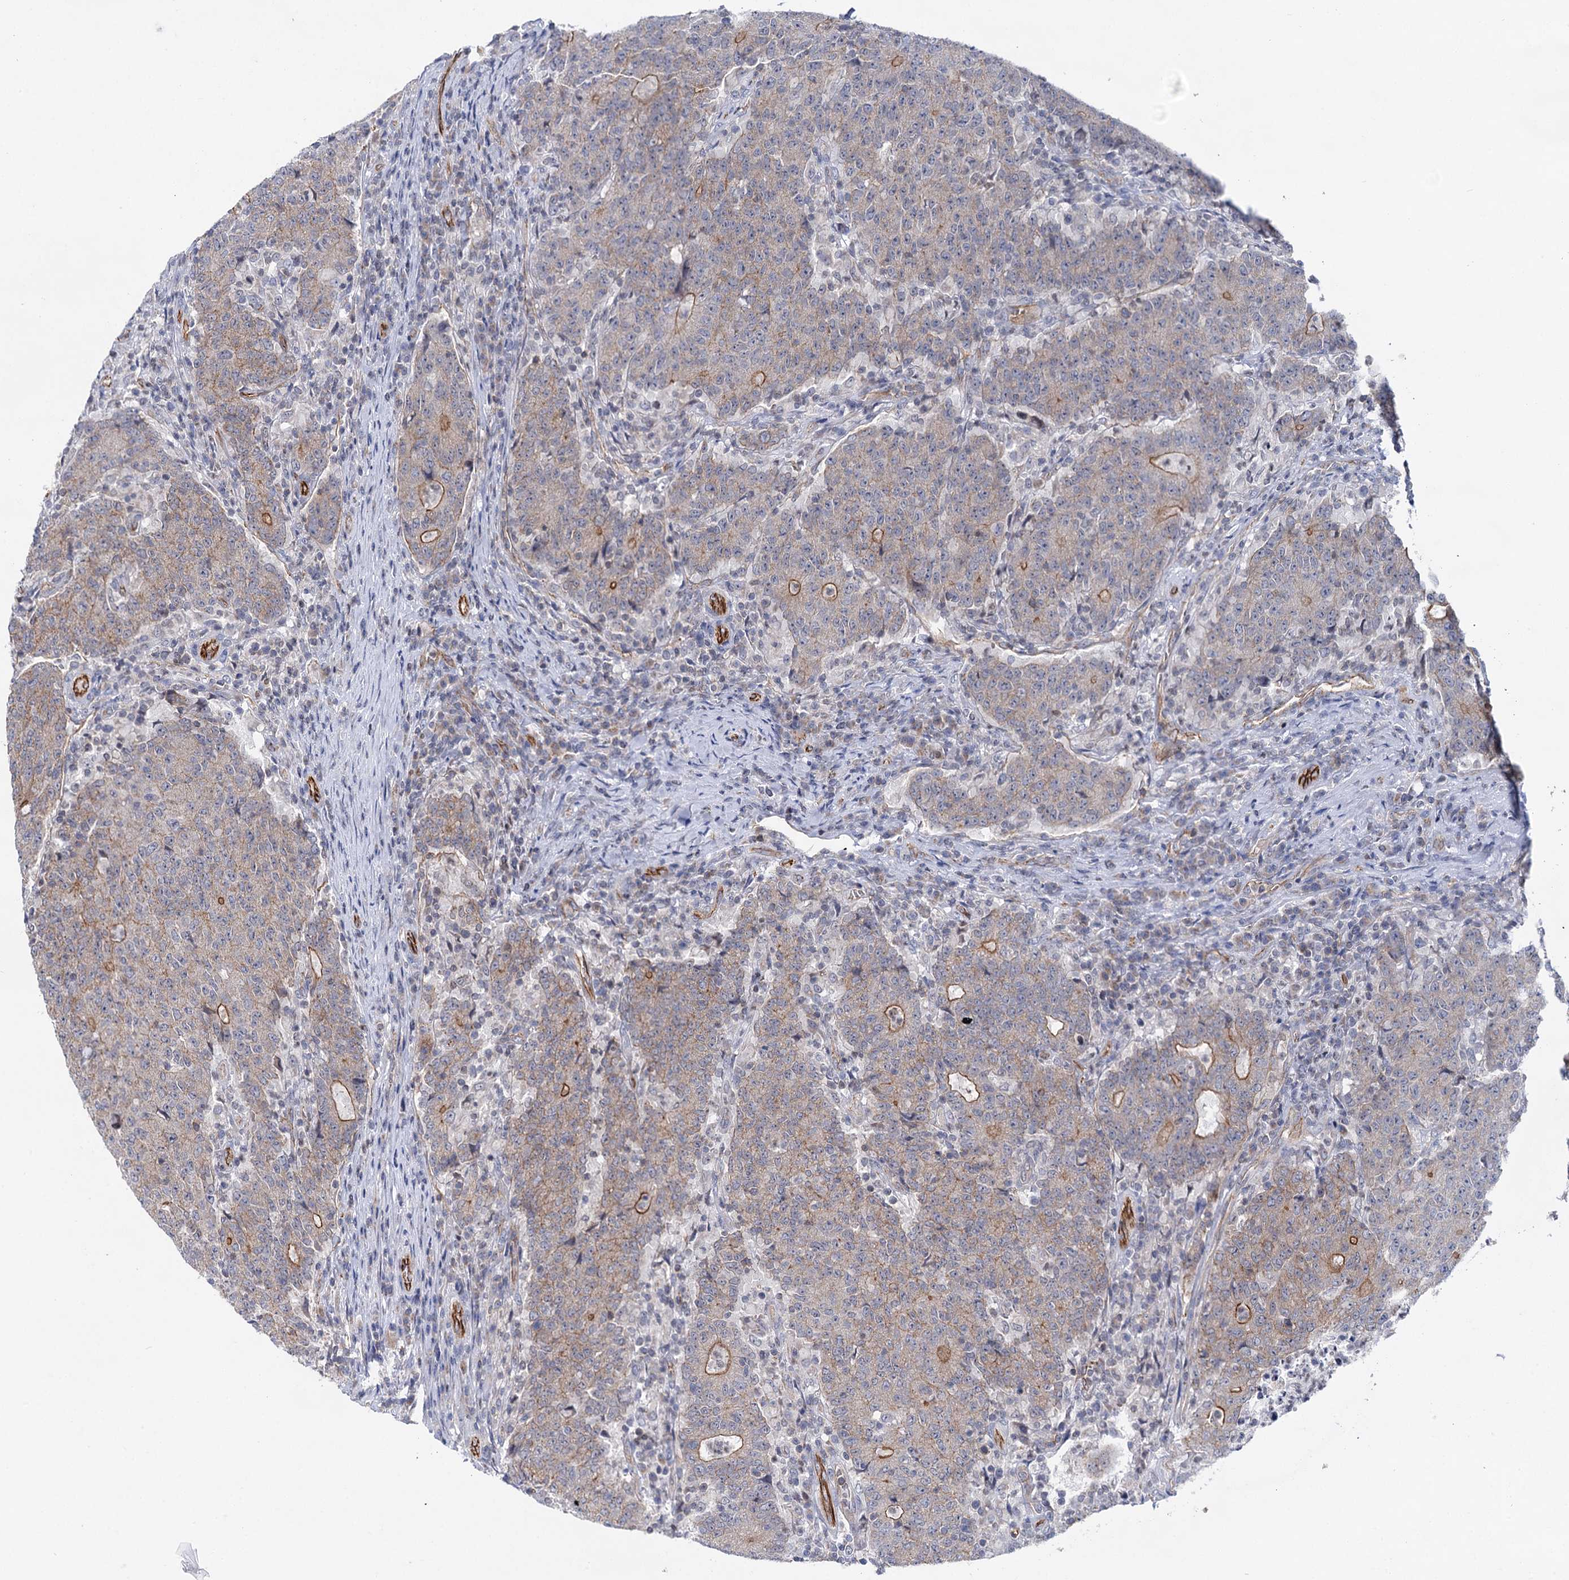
{"staining": {"intensity": "moderate", "quantity": "25%-75%", "location": "cytoplasmic/membranous"}, "tissue": "colorectal cancer", "cell_type": "Tumor cells", "image_type": "cancer", "snomed": [{"axis": "morphology", "description": "Adenocarcinoma, NOS"}, {"axis": "topography", "description": "Colon"}], "caption": "Immunohistochemical staining of human colorectal cancer (adenocarcinoma) demonstrates medium levels of moderate cytoplasmic/membranous staining in approximately 25%-75% of tumor cells.", "gene": "ABLIM1", "patient": {"sex": "female", "age": 75}}